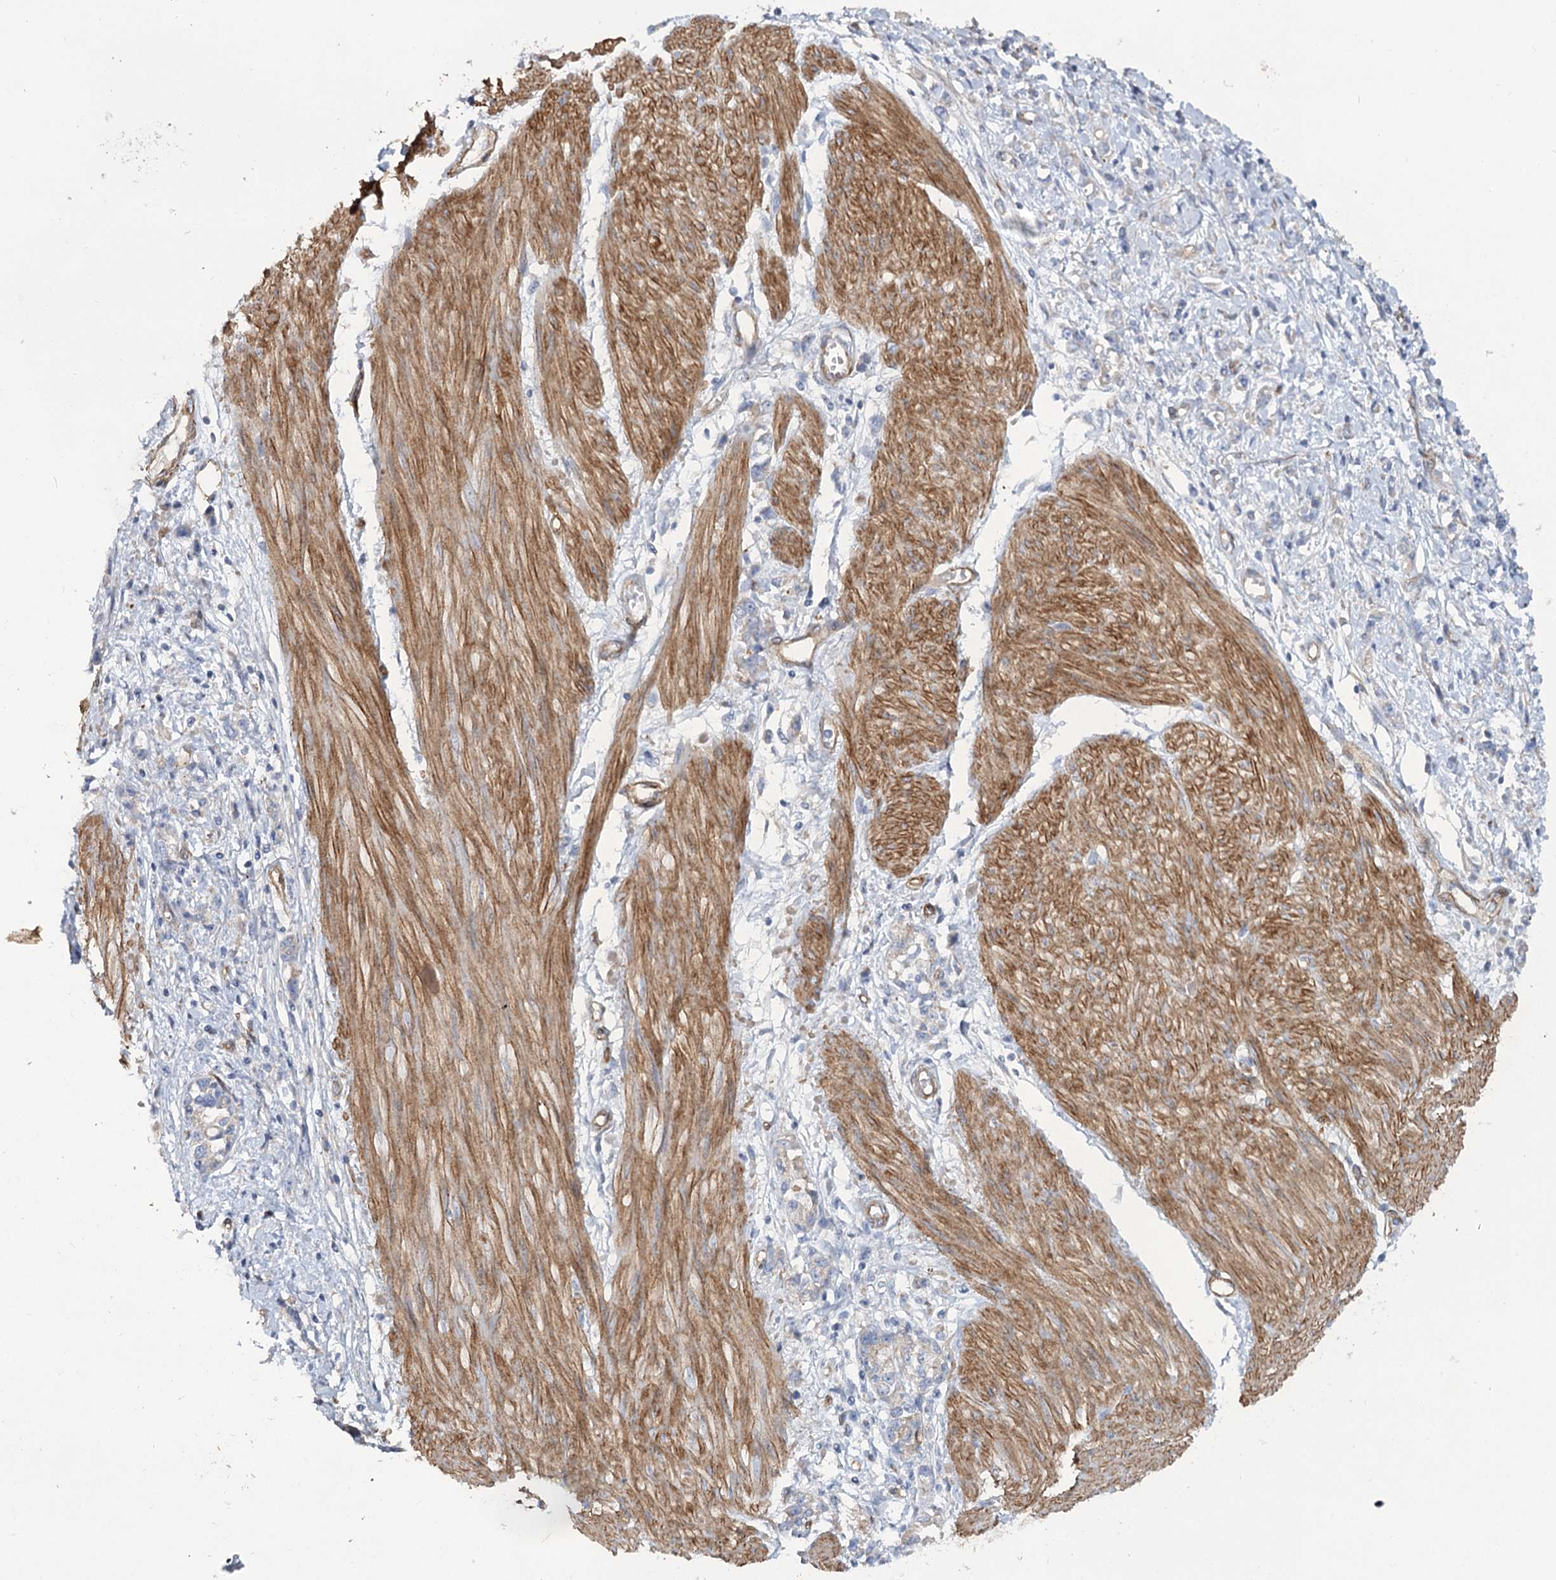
{"staining": {"intensity": "negative", "quantity": "none", "location": "none"}, "tissue": "stomach cancer", "cell_type": "Tumor cells", "image_type": "cancer", "snomed": [{"axis": "morphology", "description": "Adenocarcinoma, NOS"}, {"axis": "topography", "description": "Stomach"}], "caption": "Tumor cells are negative for protein expression in human adenocarcinoma (stomach).", "gene": "TMEM164", "patient": {"sex": "female", "age": 76}}